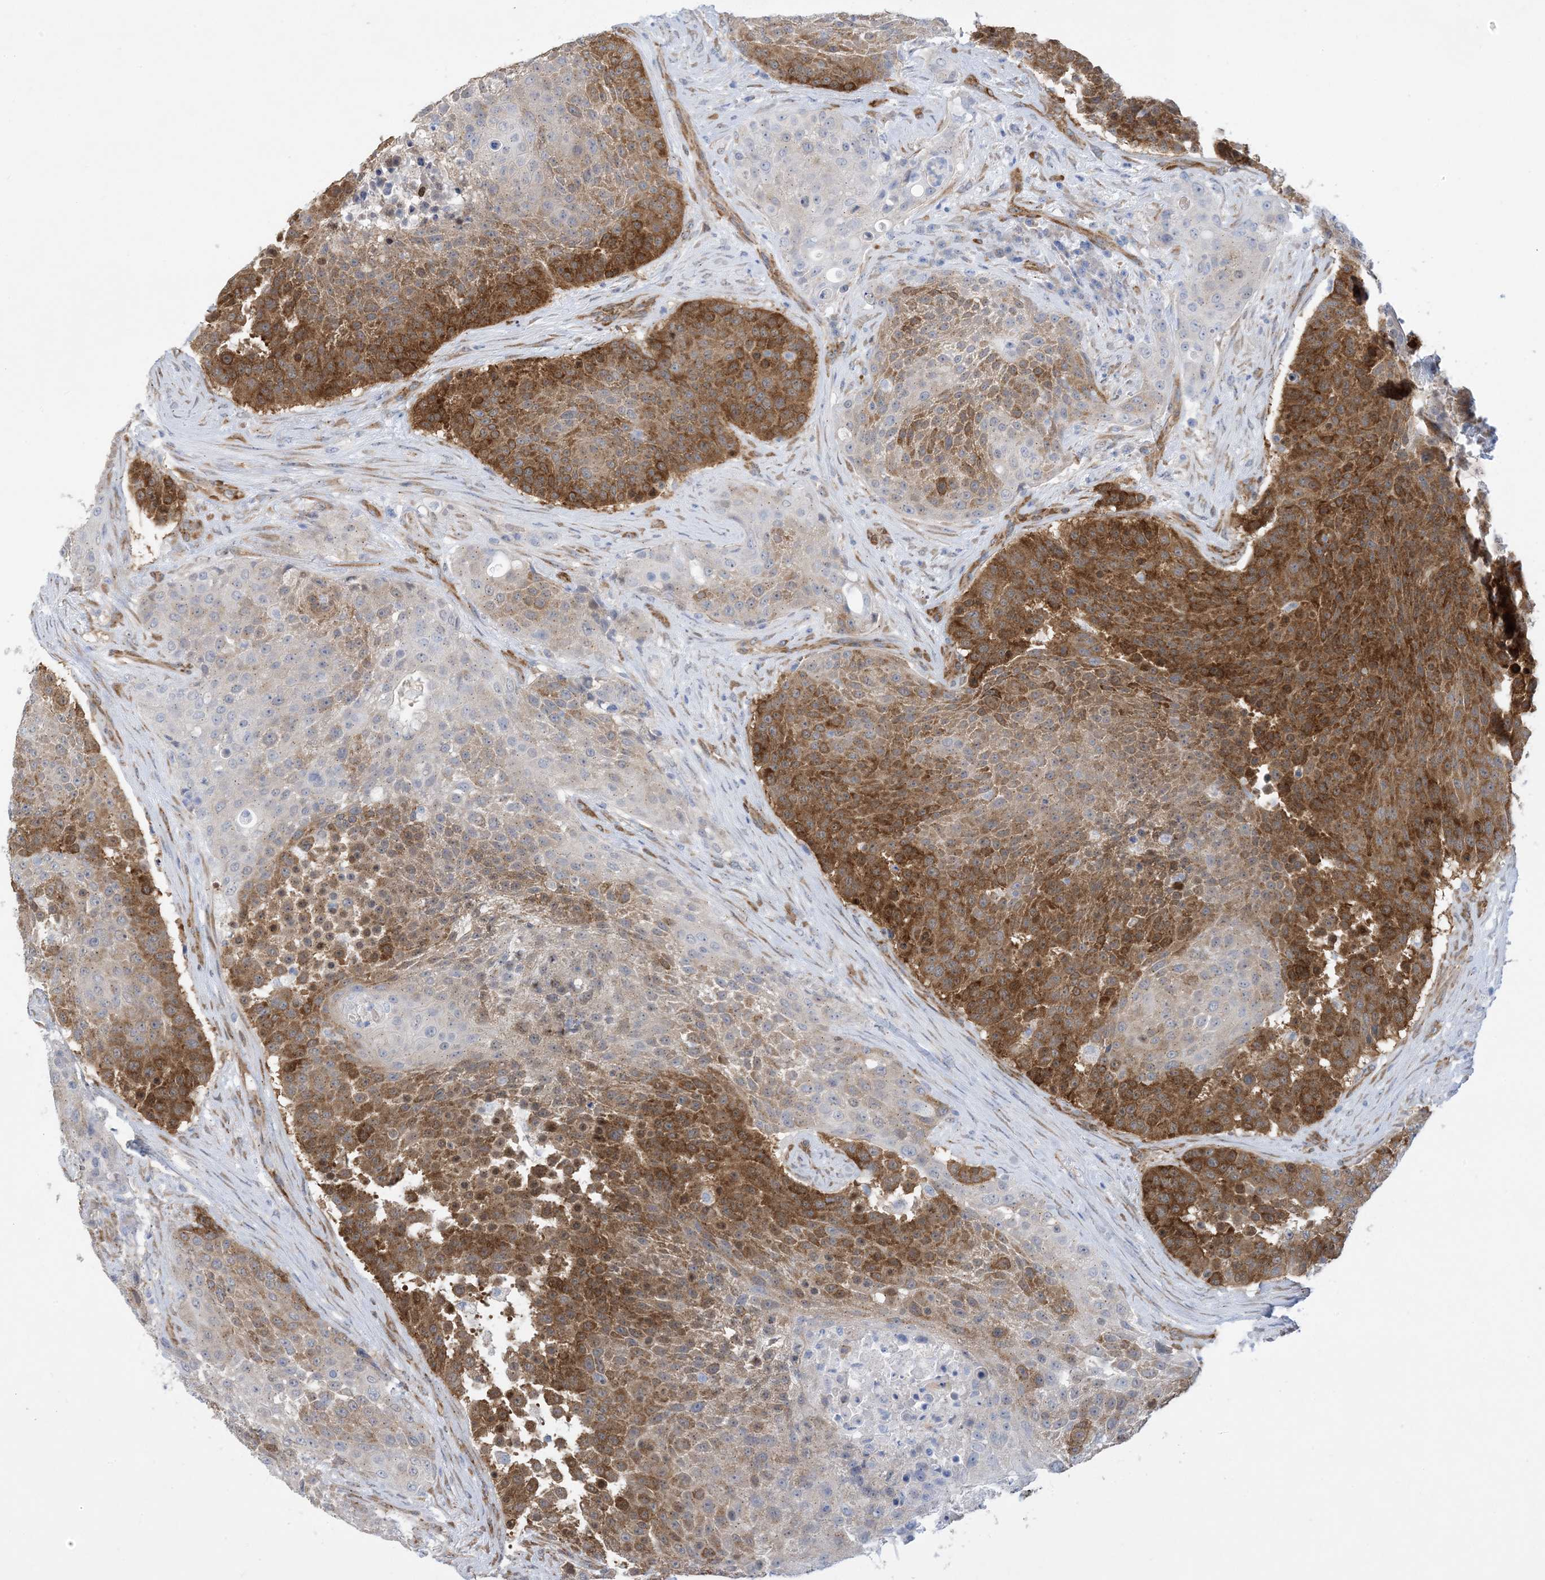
{"staining": {"intensity": "strong", "quantity": "25%-75%", "location": "cytoplasmic/membranous"}, "tissue": "urothelial cancer", "cell_type": "Tumor cells", "image_type": "cancer", "snomed": [{"axis": "morphology", "description": "Urothelial carcinoma, High grade"}, {"axis": "topography", "description": "Urinary bladder"}], "caption": "Immunohistochemistry (IHC) of high-grade urothelial carcinoma reveals high levels of strong cytoplasmic/membranous positivity in about 25%-75% of tumor cells.", "gene": "RBMS3", "patient": {"sex": "female", "age": 63}}